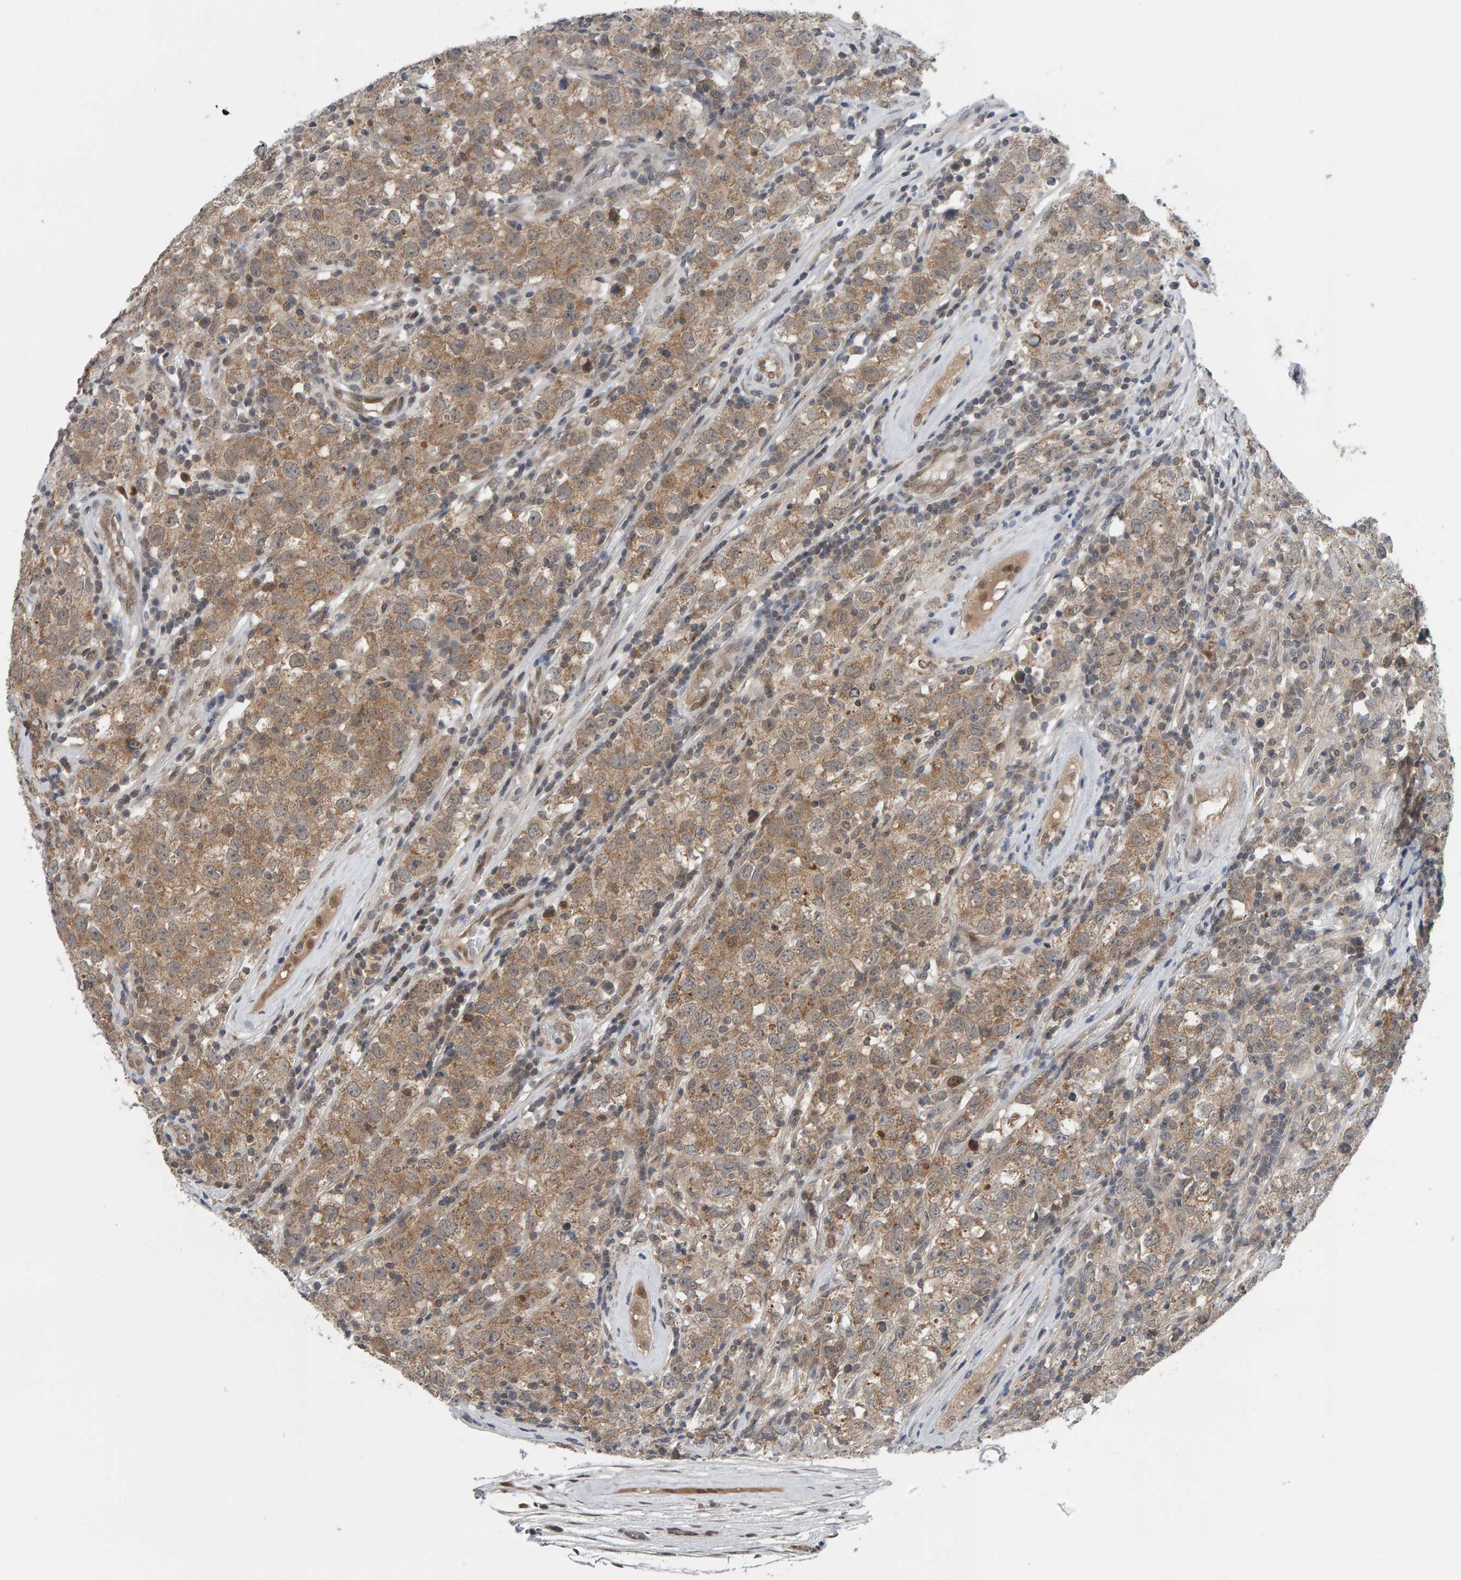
{"staining": {"intensity": "weak", "quantity": ">75%", "location": "cytoplasmic/membranous"}, "tissue": "testis cancer", "cell_type": "Tumor cells", "image_type": "cancer", "snomed": [{"axis": "morphology", "description": "Seminoma, NOS"}, {"axis": "morphology", "description": "Carcinoma, Embryonal, NOS"}, {"axis": "topography", "description": "Testis"}], "caption": "The photomicrograph displays staining of testis cancer, revealing weak cytoplasmic/membranous protein staining (brown color) within tumor cells. The protein of interest is stained brown, and the nuclei are stained in blue (DAB (3,3'-diaminobenzidine) IHC with brightfield microscopy, high magnification).", "gene": "COASY", "patient": {"sex": "male", "age": 28}}